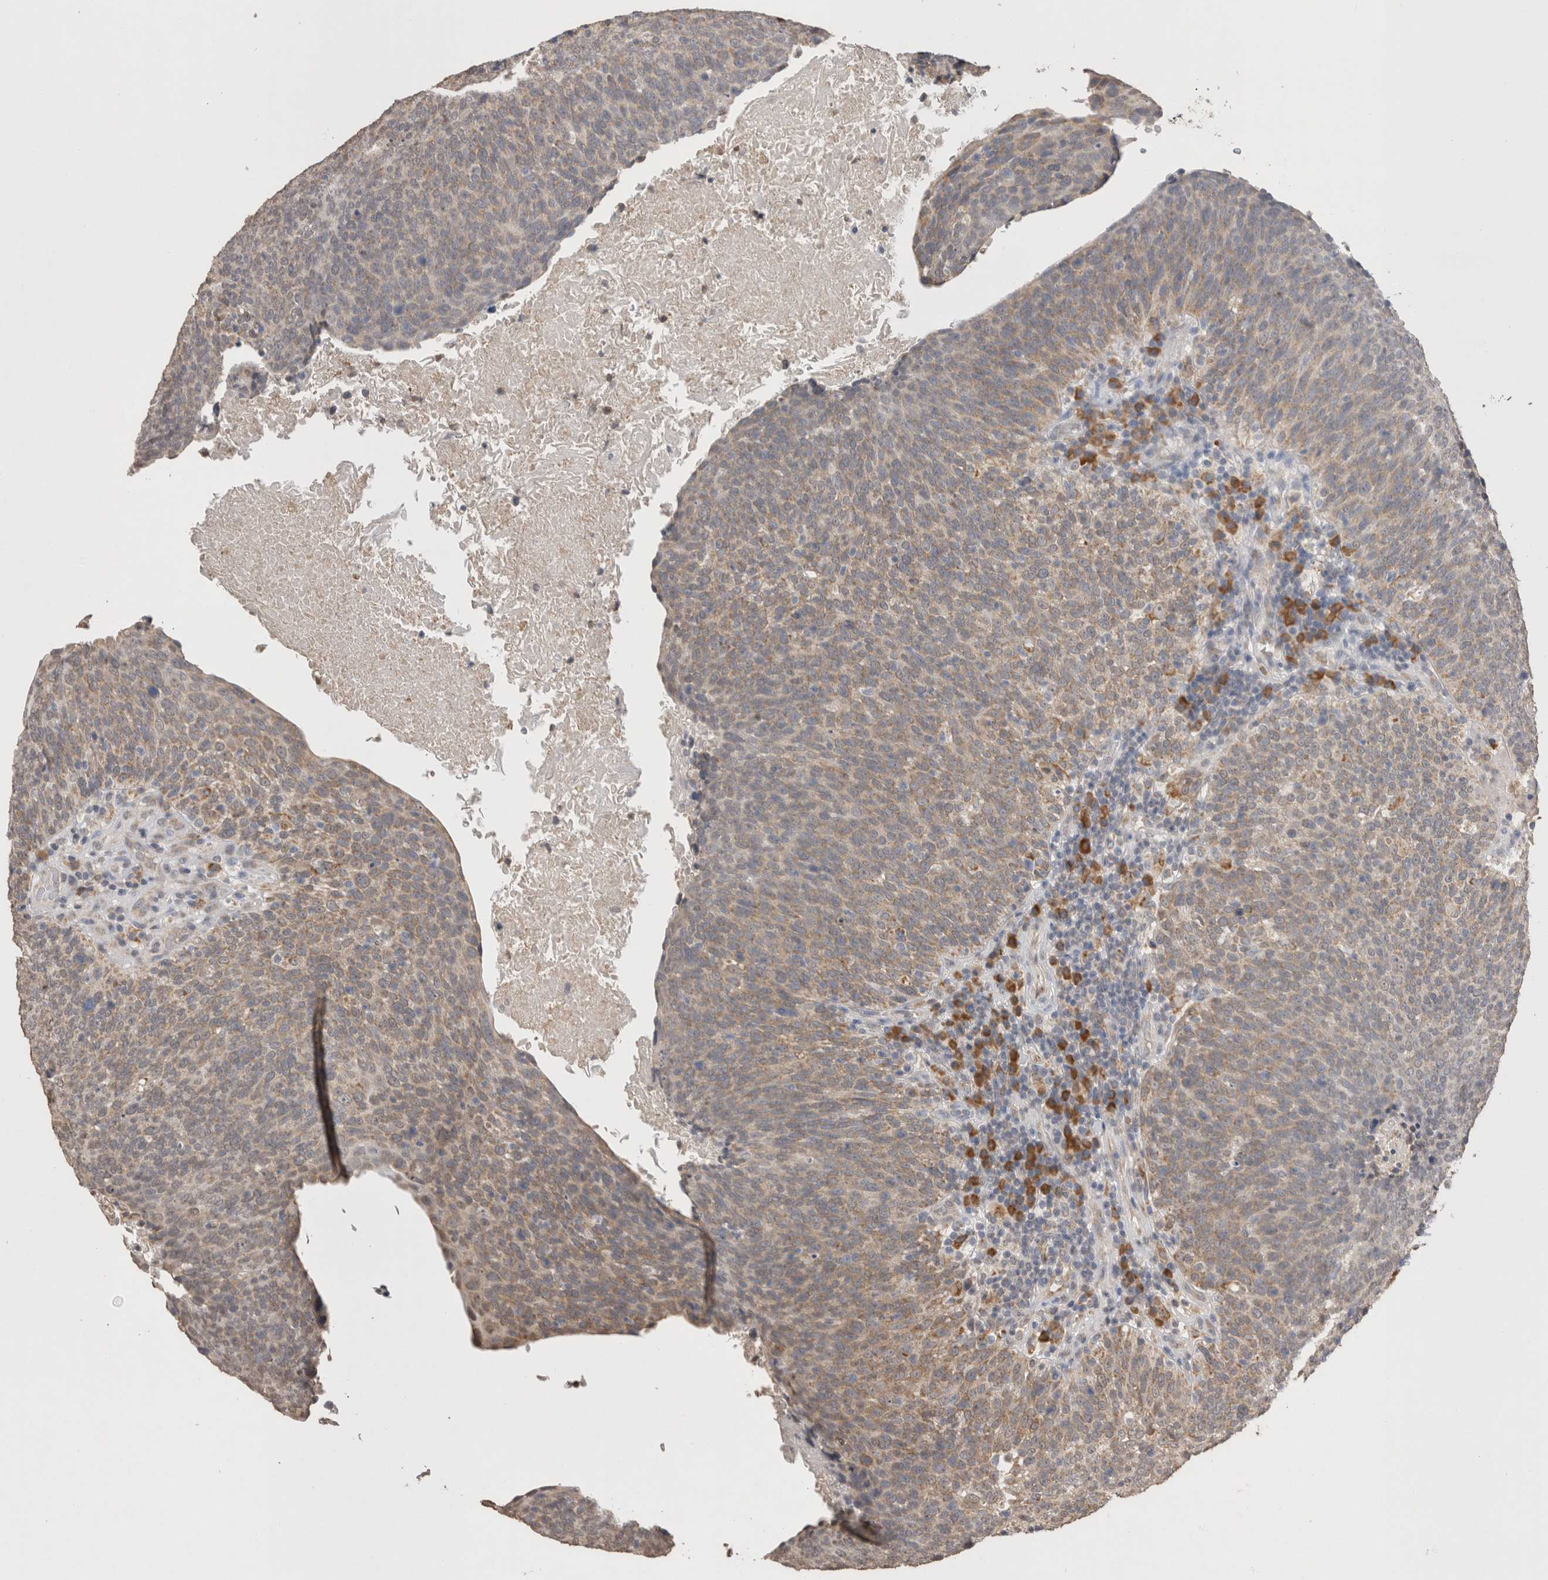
{"staining": {"intensity": "weak", "quantity": ">75%", "location": "cytoplasmic/membranous"}, "tissue": "head and neck cancer", "cell_type": "Tumor cells", "image_type": "cancer", "snomed": [{"axis": "morphology", "description": "Squamous cell carcinoma, NOS"}, {"axis": "morphology", "description": "Squamous cell carcinoma, metastatic, NOS"}, {"axis": "topography", "description": "Lymph node"}, {"axis": "topography", "description": "Head-Neck"}], "caption": "Head and neck metastatic squamous cell carcinoma tissue exhibits weak cytoplasmic/membranous staining in approximately >75% of tumor cells, visualized by immunohistochemistry.", "gene": "NOMO1", "patient": {"sex": "male", "age": 62}}